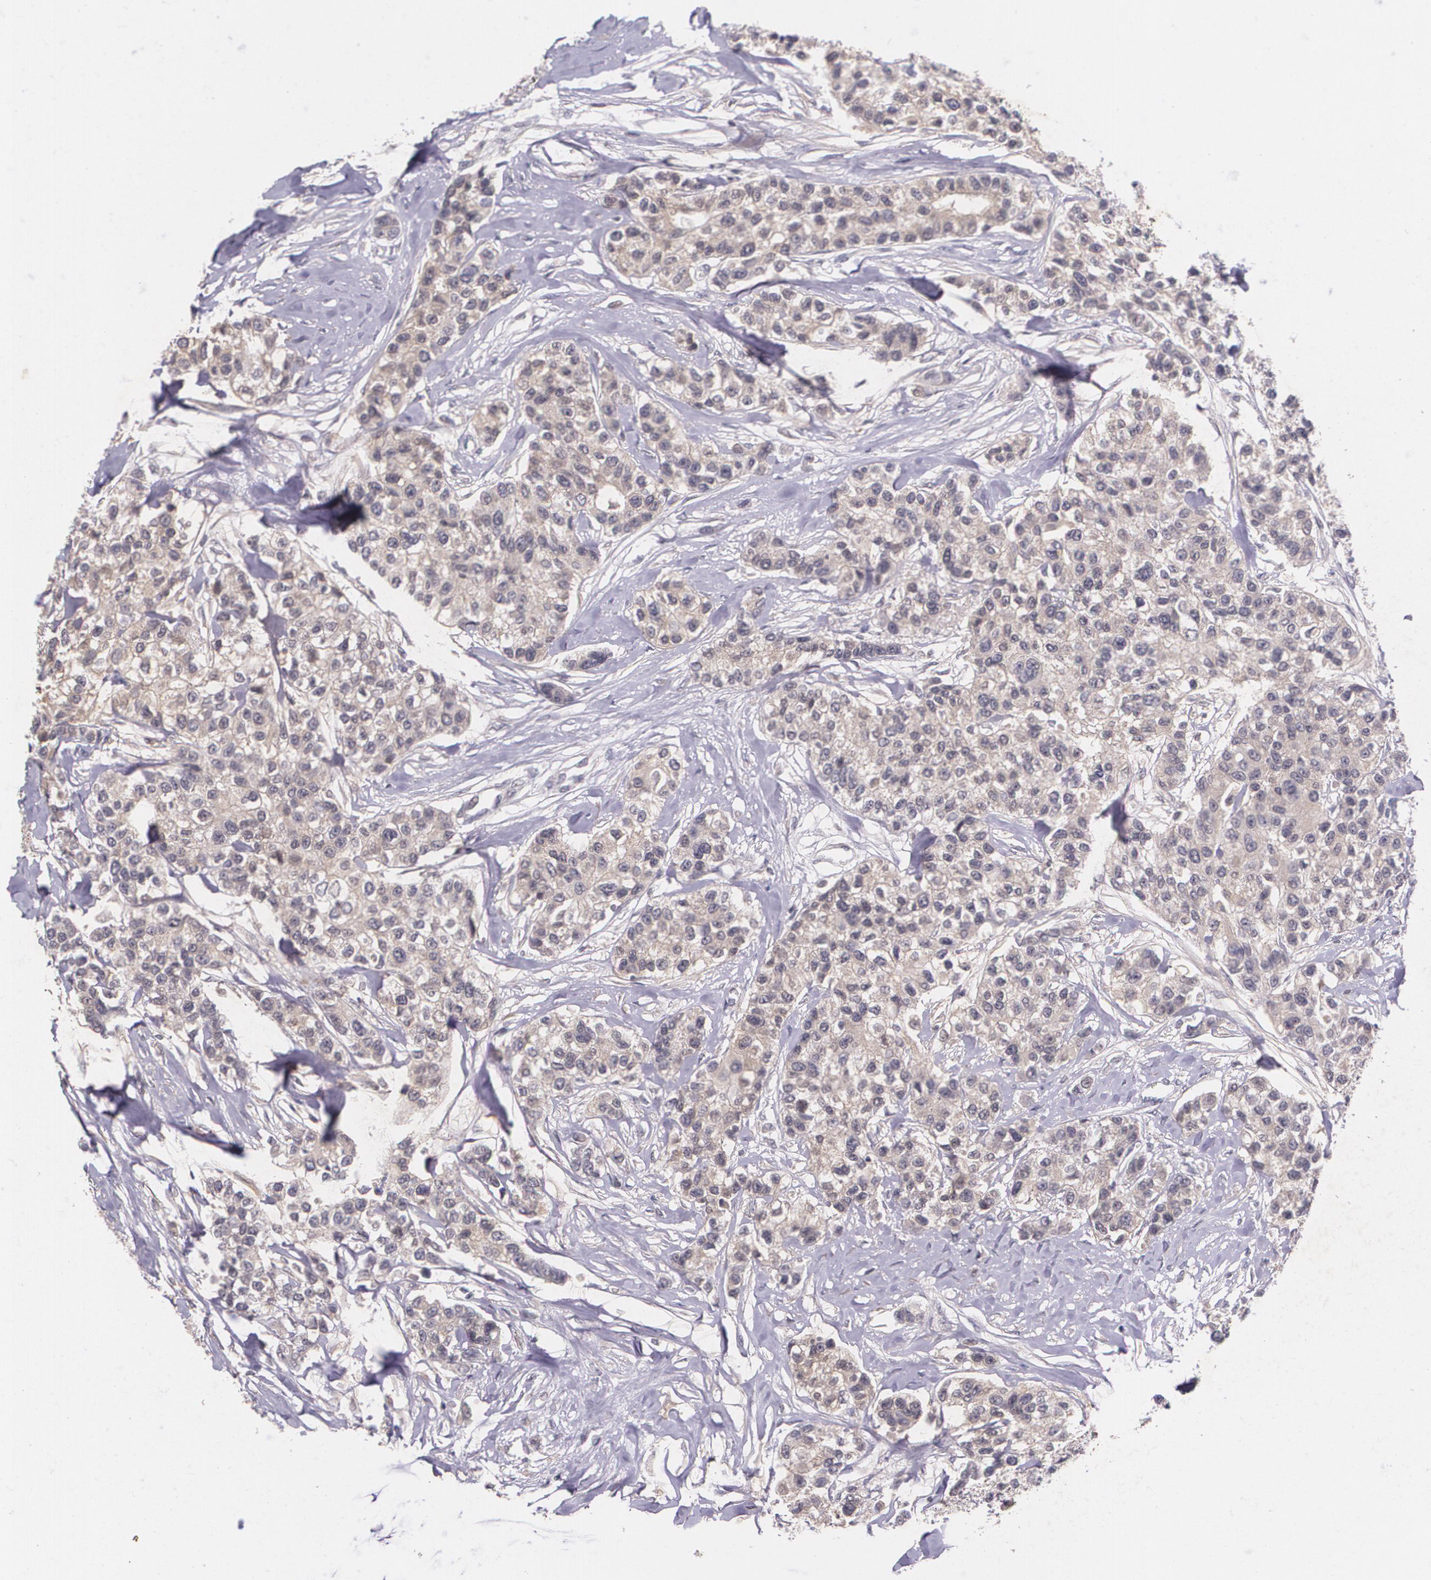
{"staining": {"intensity": "moderate", "quantity": ">75%", "location": "cytoplasmic/membranous"}, "tissue": "breast cancer", "cell_type": "Tumor cells", "image_type": "cancer", "snomed": [{"axis": "morphology", "description": "Duct carcinoma"}, {"axis": "topography", "description": "Breast"}], "caption": "Protein expression analysis of human breast infiltrating ductal carcinoma reveals moderate cytoplasmic/membranous positivity in approximately >75% of tumor cells. (DAB (3,3'-diaminobenzidine) IHC, brown staining for protein, blue staining for nuclei).", "gene": "TM4SF1", "patient": {"sex": "female", "age": 51}}